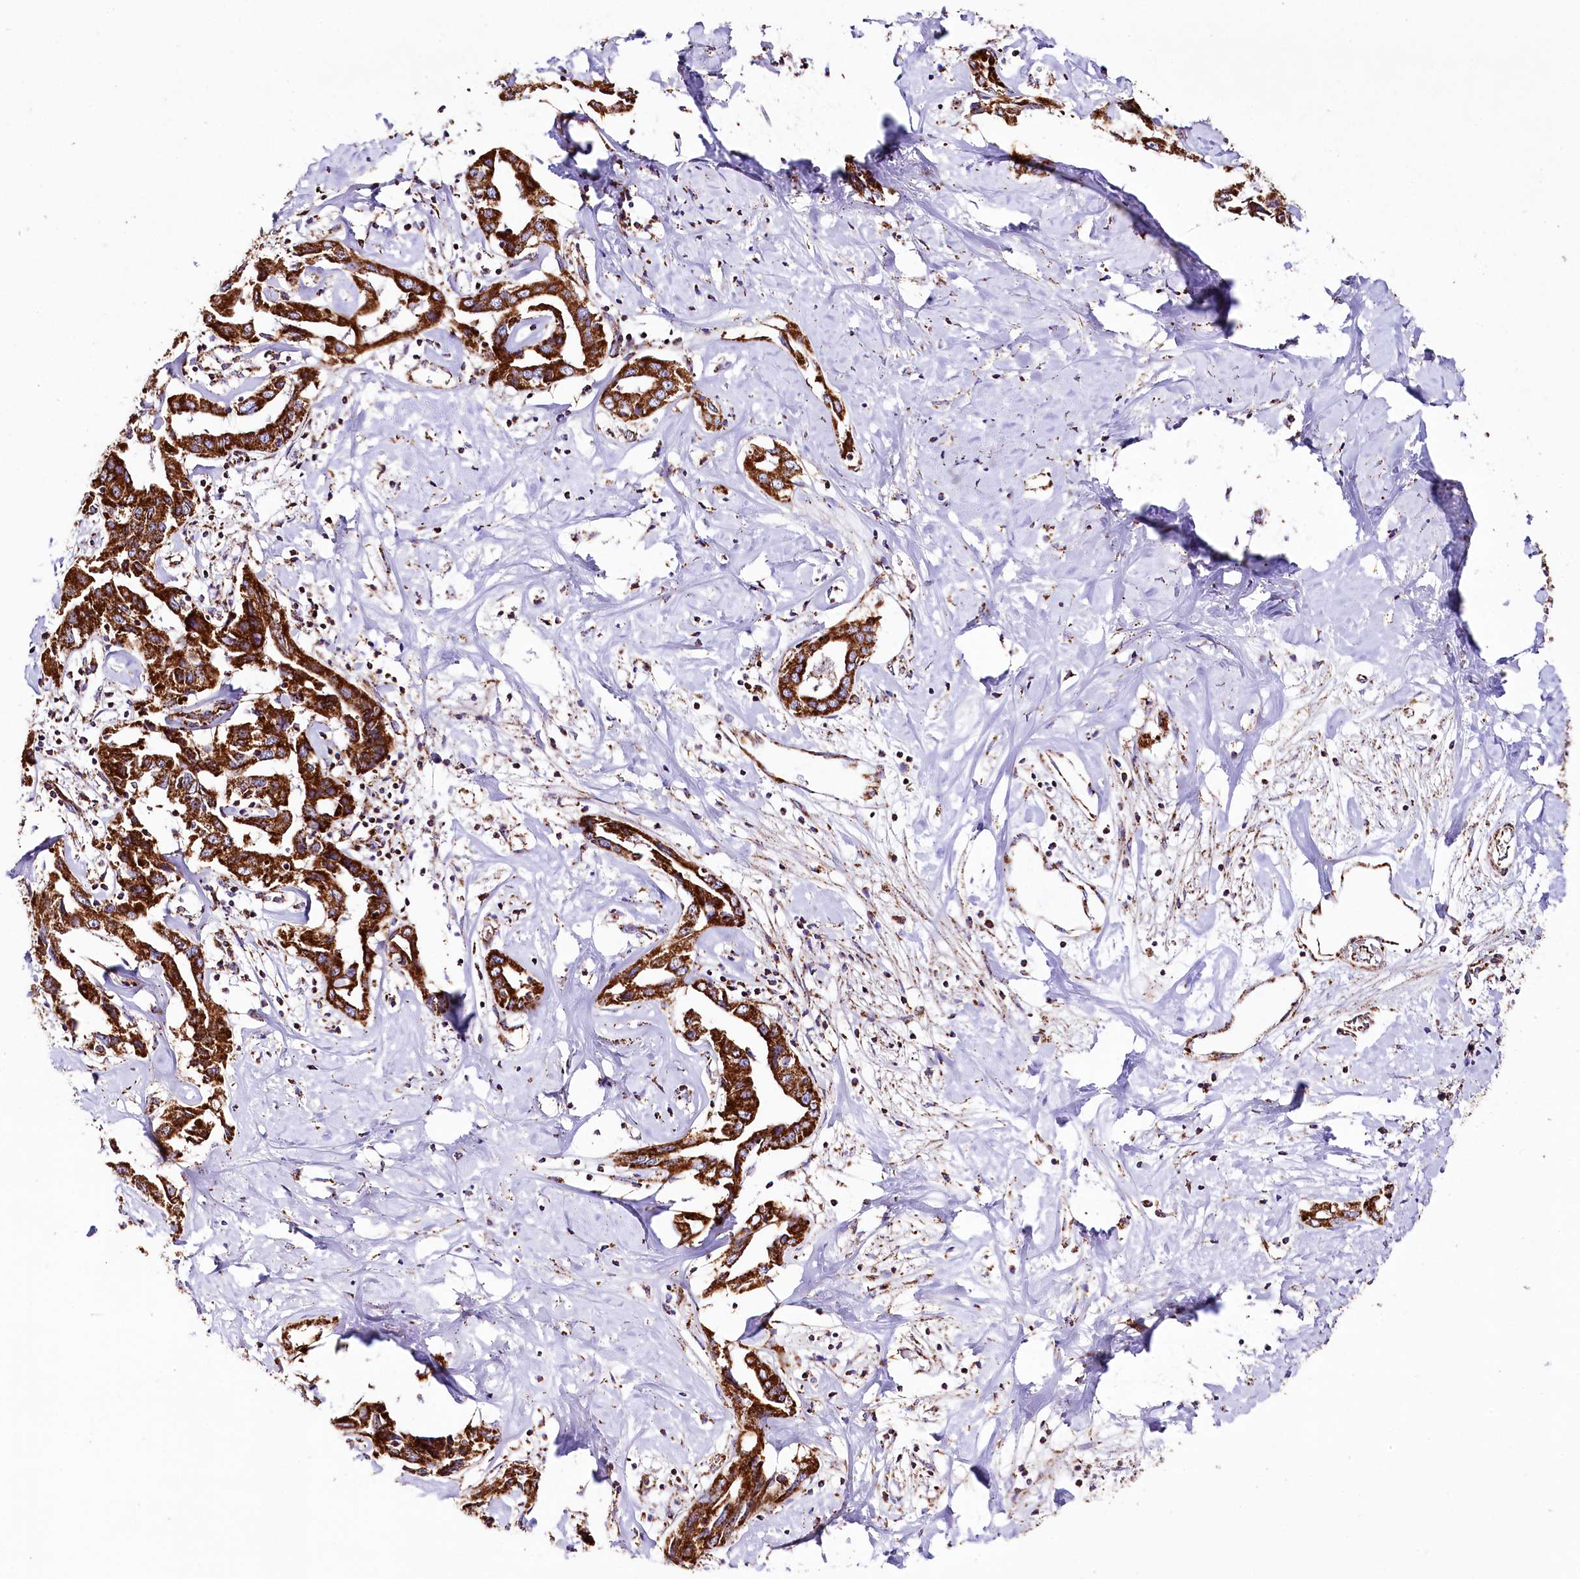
{"staining": {"intensity": "strong", "quantity": ">75%", "location": "cytoplasmic/membranous"}, "tissue": "liver cancer", "cell_type": "Tumor cells", "image_type": "cancer", "snomed": [{"axis": "morphology", "description": "Cholangiocarcinoma"}, {"axis": "topography", "description": "Liver"}], "caption": "This histopathology image reveals immunohistochemistry (IHC) staining of liver cancer (cholangiocarcinoma), with high strong cytoplasmic/membranous positivity in about >75% of tumor cells.", "gene": "APLP2", "patient": {"sex": "male", "age": 59}}